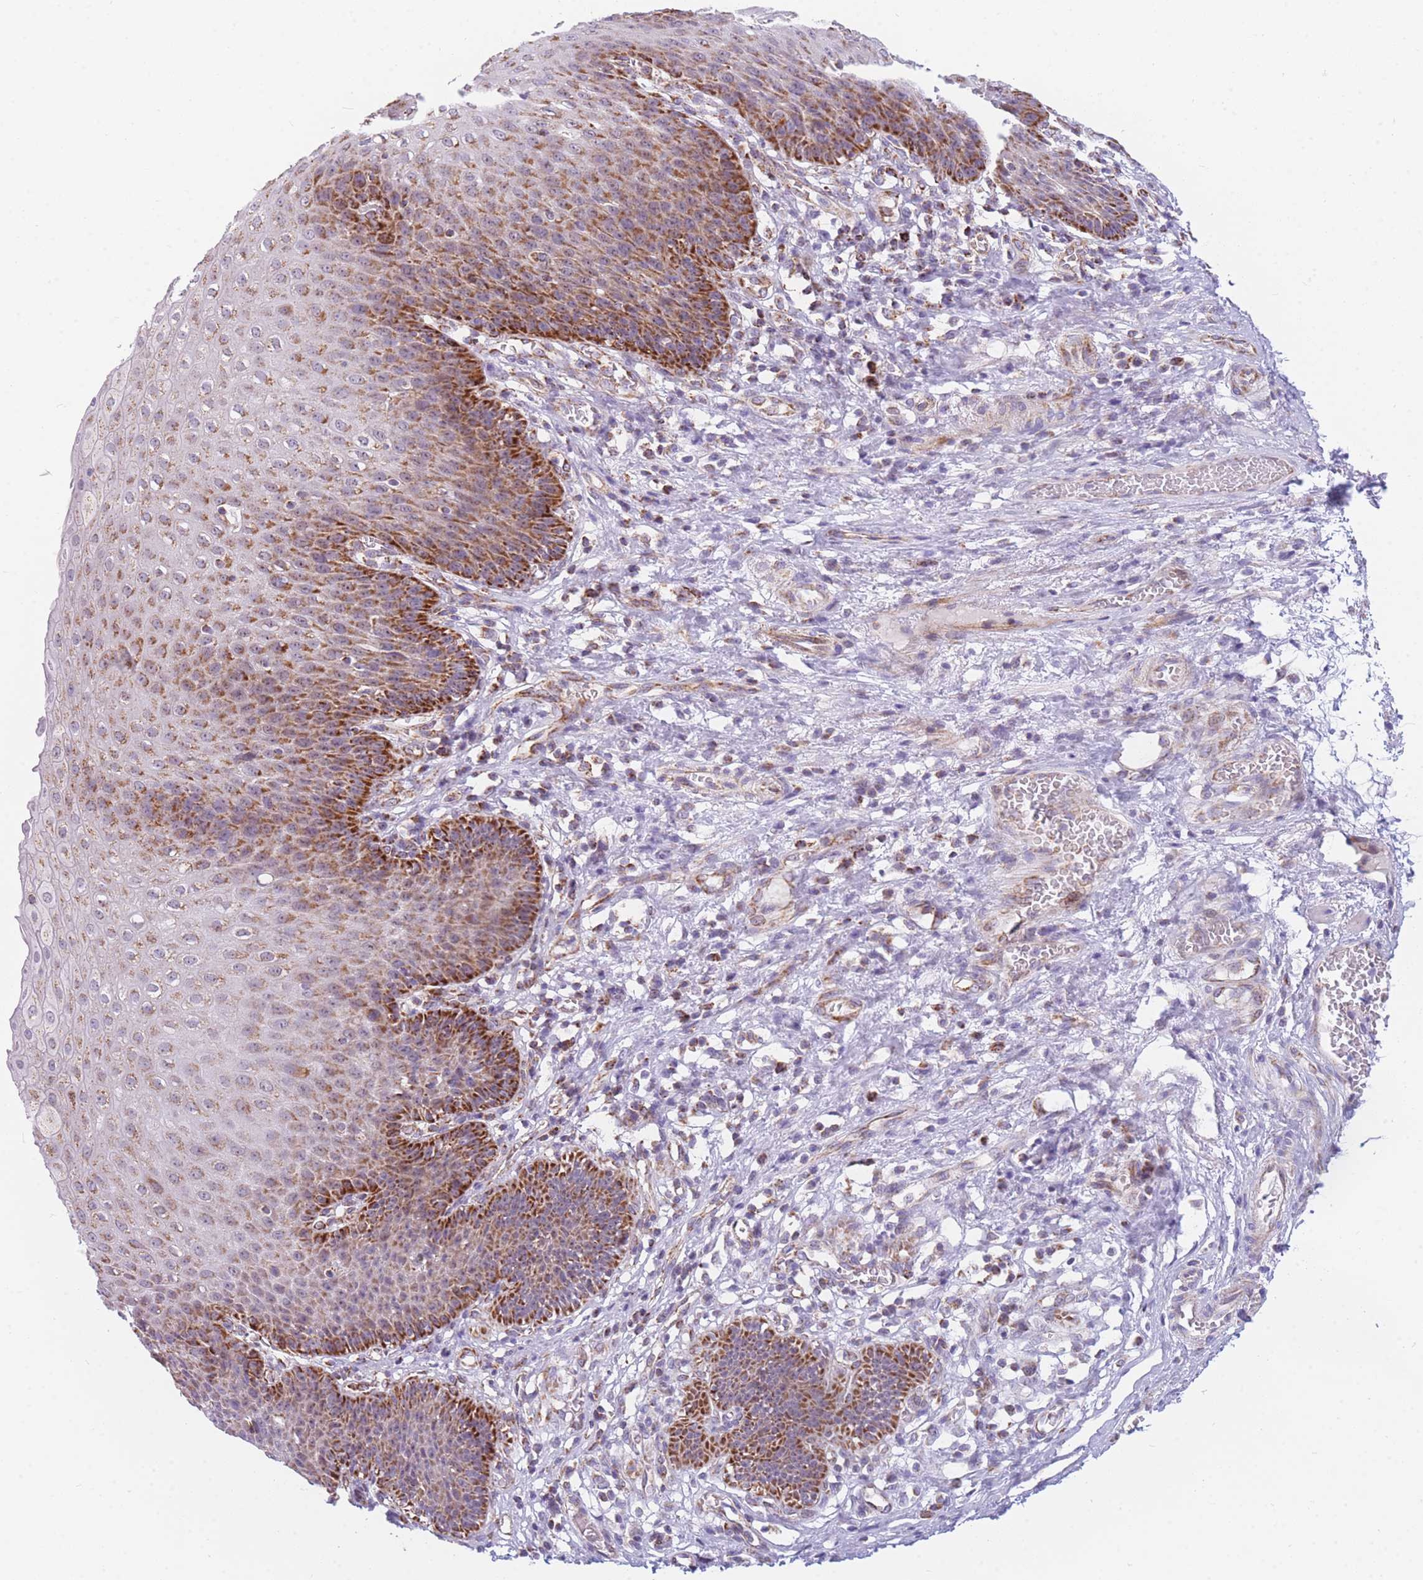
{"staining": {"intensity": "strong", "quantity": "25%-75%", "location": "cytoplasmic/membranous"}, "tissue": "esophagus", "cell_type": "Squamous epithelial cells", "image_type": "normal", "snomed": [{"axis": "morphology", "description": "Normal tissue, NOS"}, {"axis": "topography", "description": "Esophagus"}], "caption": "The micrograph displays immunohistochemical staining of normal esophagus. There is strong cytoplasmic/membranous positivity is present in about 25%-75% of squamous epithelial cells.", "gene": "DDX49", "patient": {"sex": "male", "age": 71}}